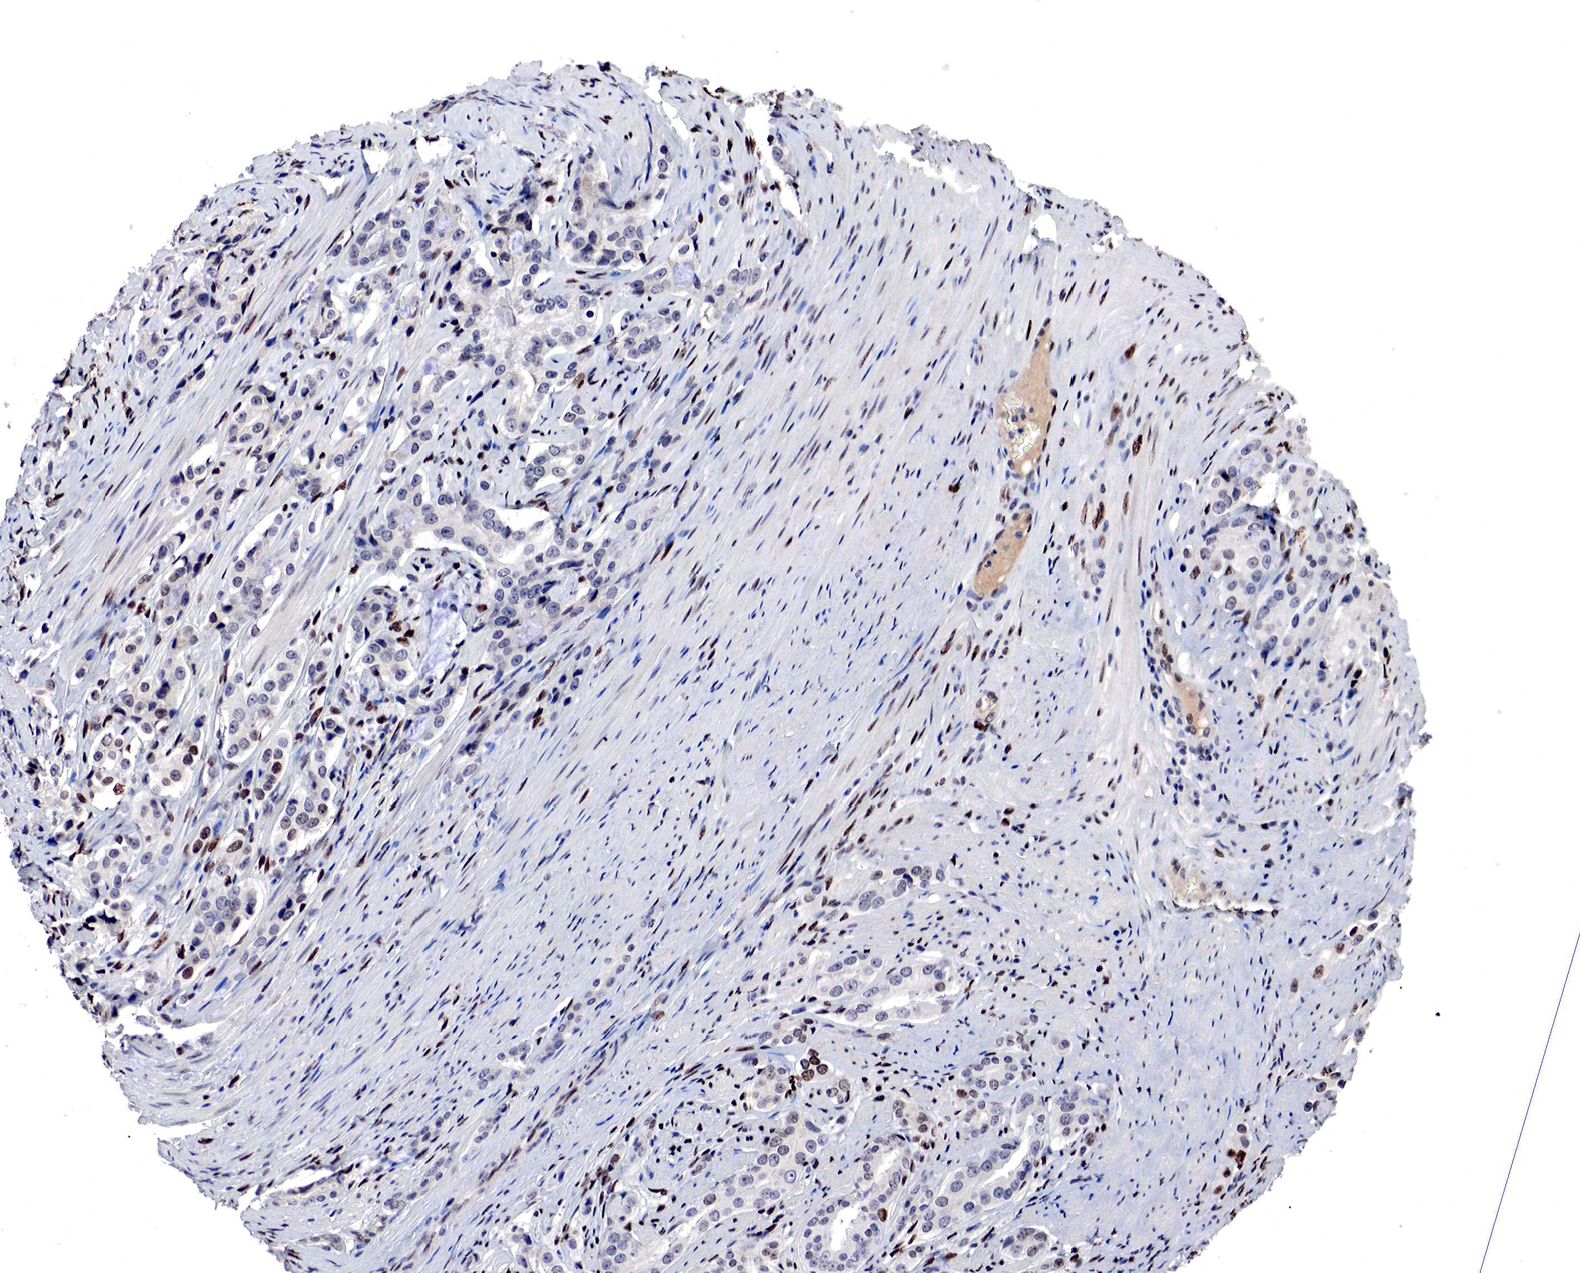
{"staining": {"intensity": "moderate", "quantity": "25%-75%", "location": "nuclear"}, "tissue": "prostate cancer", "cell_type": "Tumor cells", "image_type": "cancer", "snomed": [{"axis": "morphology", "description": "Adenocarcinoma, Medium grade"}, {"axis": "topography", "description": "Prostate"}], "caption": "Protein analysis of prostate adenocarcinoma (medium-grade) tissue exhibits moderate nuclear expression in approximately 25%-75% of tumor cells. The staining was performed using DAB (3,3'-diaminobenzidine), with brown indicating positive protein expression. Nuclei are stained blue with hematoxylin.", "gene": "DACH2", "patient": {"sex": "male", "age": 72}}